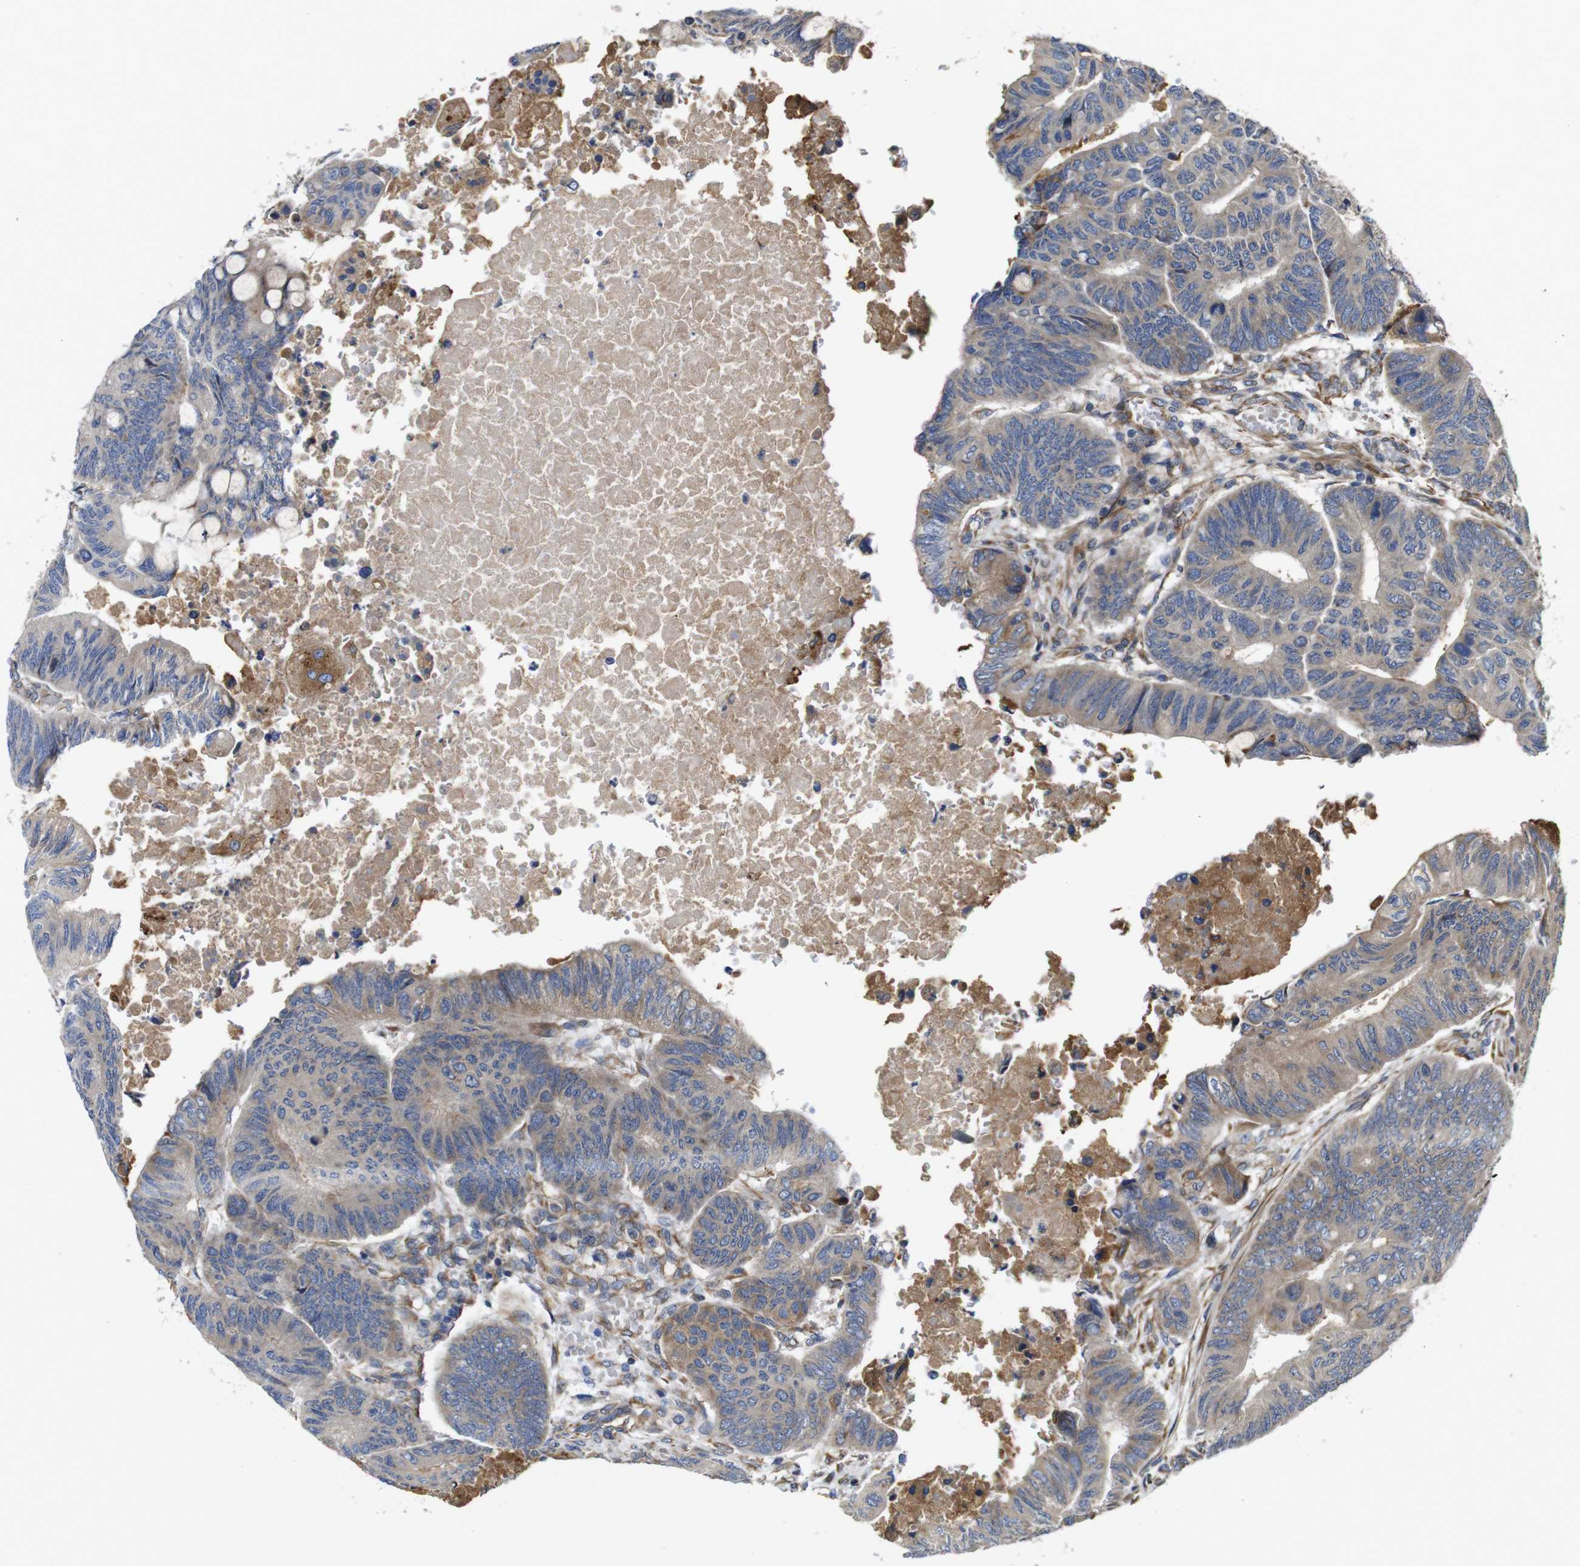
{"staining": {"intensity": "weak", "quantity": "25%-75%", "location": "cytoplasmic/membranous"}, "tissue": "colorectal cancer", "cell_type": "Tumor cells", "image_type": "cancer", "snomed": [{"axis": "morphology", "description": "Normal tissue, NOS"}, {"axis": "morphology", "description": "Adenocarcinoma, NOS"}, {"axis": "topography", "description": "Rectum"}, {"axis": "topography", "description": "Peripheral nerve tissue"}], "caption": "Protein expression analysis of colorectal cancer demonstrates weak cytoplasmic/membranous staining in approximately 25%-75% of tumor cells.", "gene": "POMK", "patient": {"sex": "male", "age": 92}}